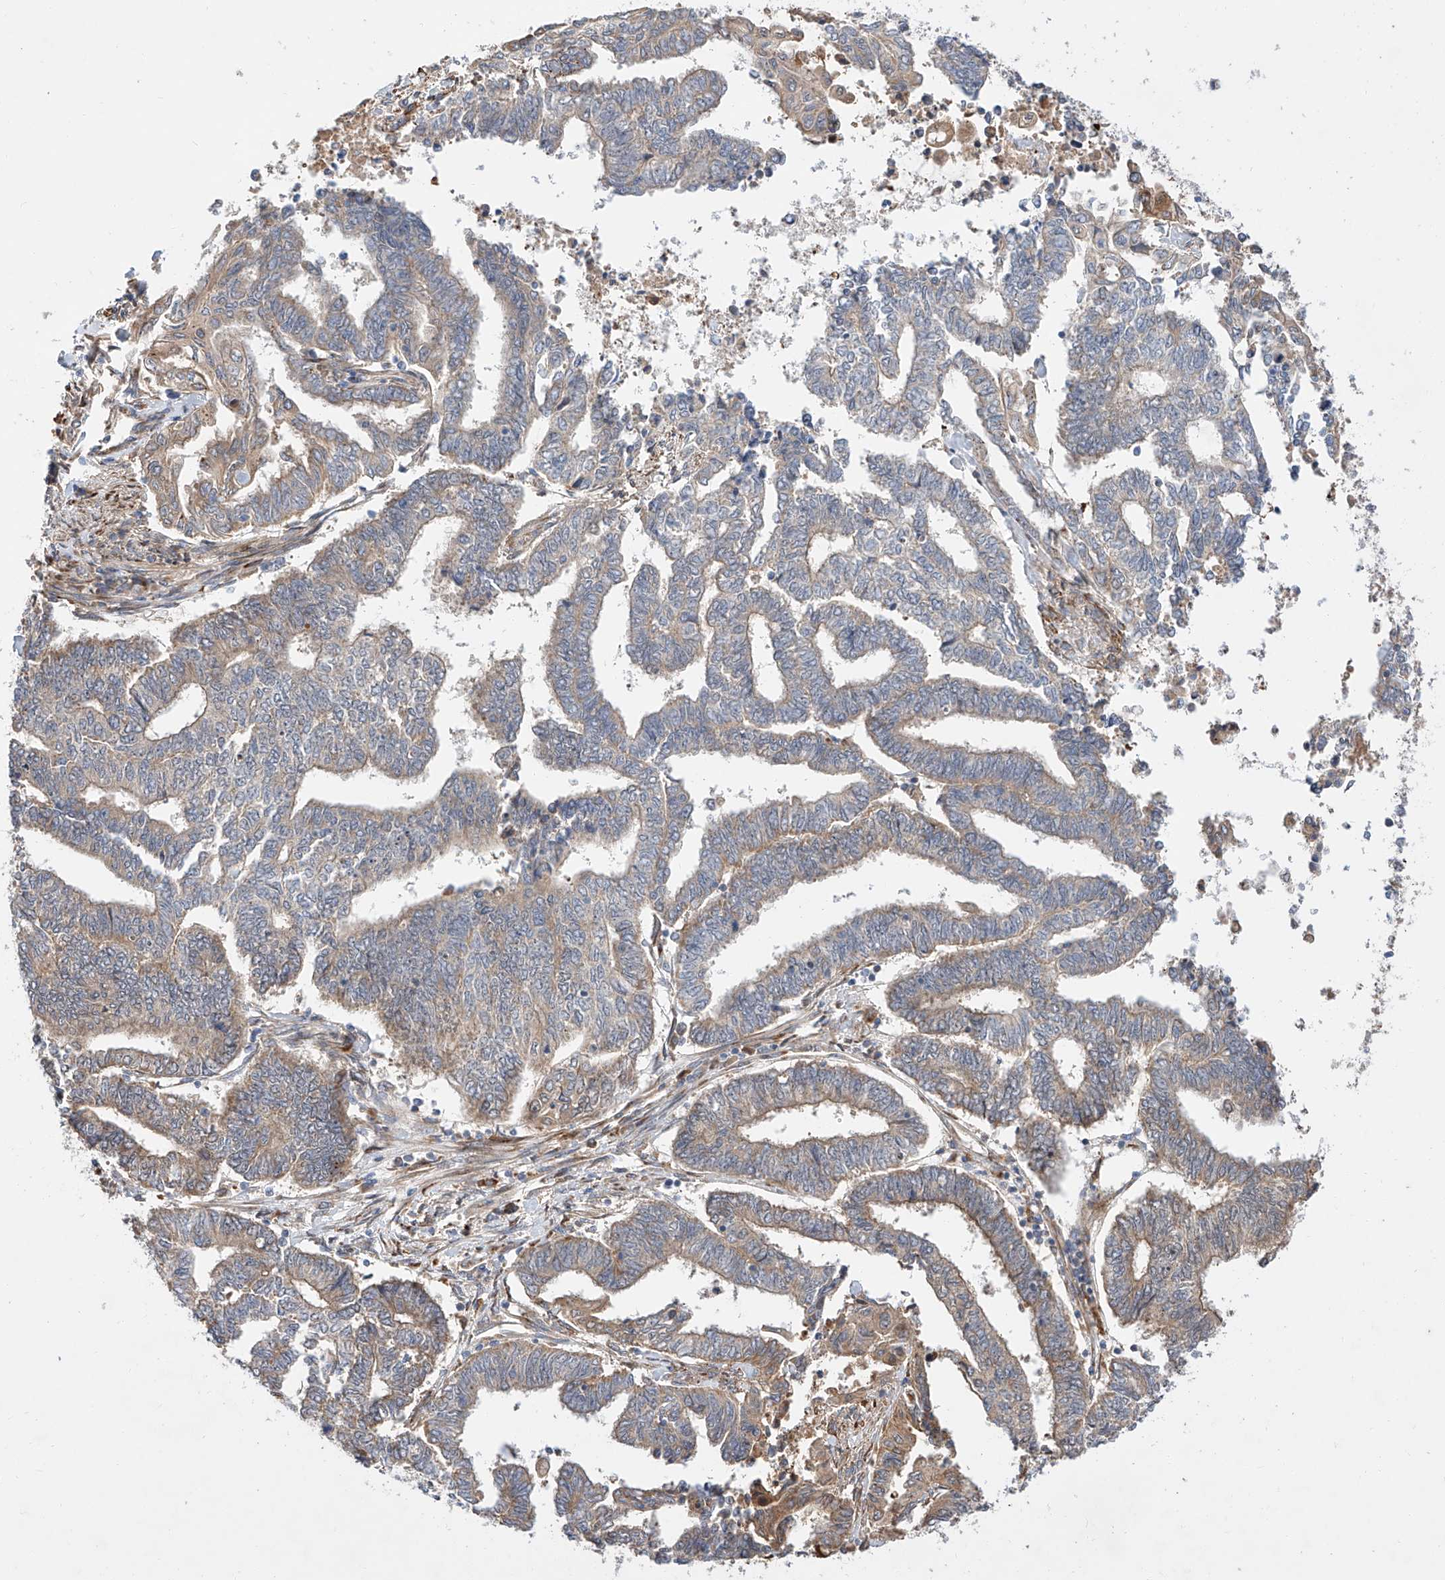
{"staining": {"intensity": "weak", "quantity": "<25%", "location": "cytoplasmic/membranous"}, "tissue": "endometrial cancer", "cell_type": "Tumor cells", "image_type": "cancer", "snomed": [{"axis": "morphology", "description": "Adenocarcinoma, NOS"}, {"axis": "topography", "description": "Uterus"}, {"axis": "topography", "description": "Endometrium"}], "caption": "The micrograph shows no significant positivity in tumor cells of endometrial adenocarcinoma. (DAB immunohistochemistry (IHC) with hematoxylin counter stain).", "gene": "DIRAS3", "patient": {"sex": "female", "age": 70}}